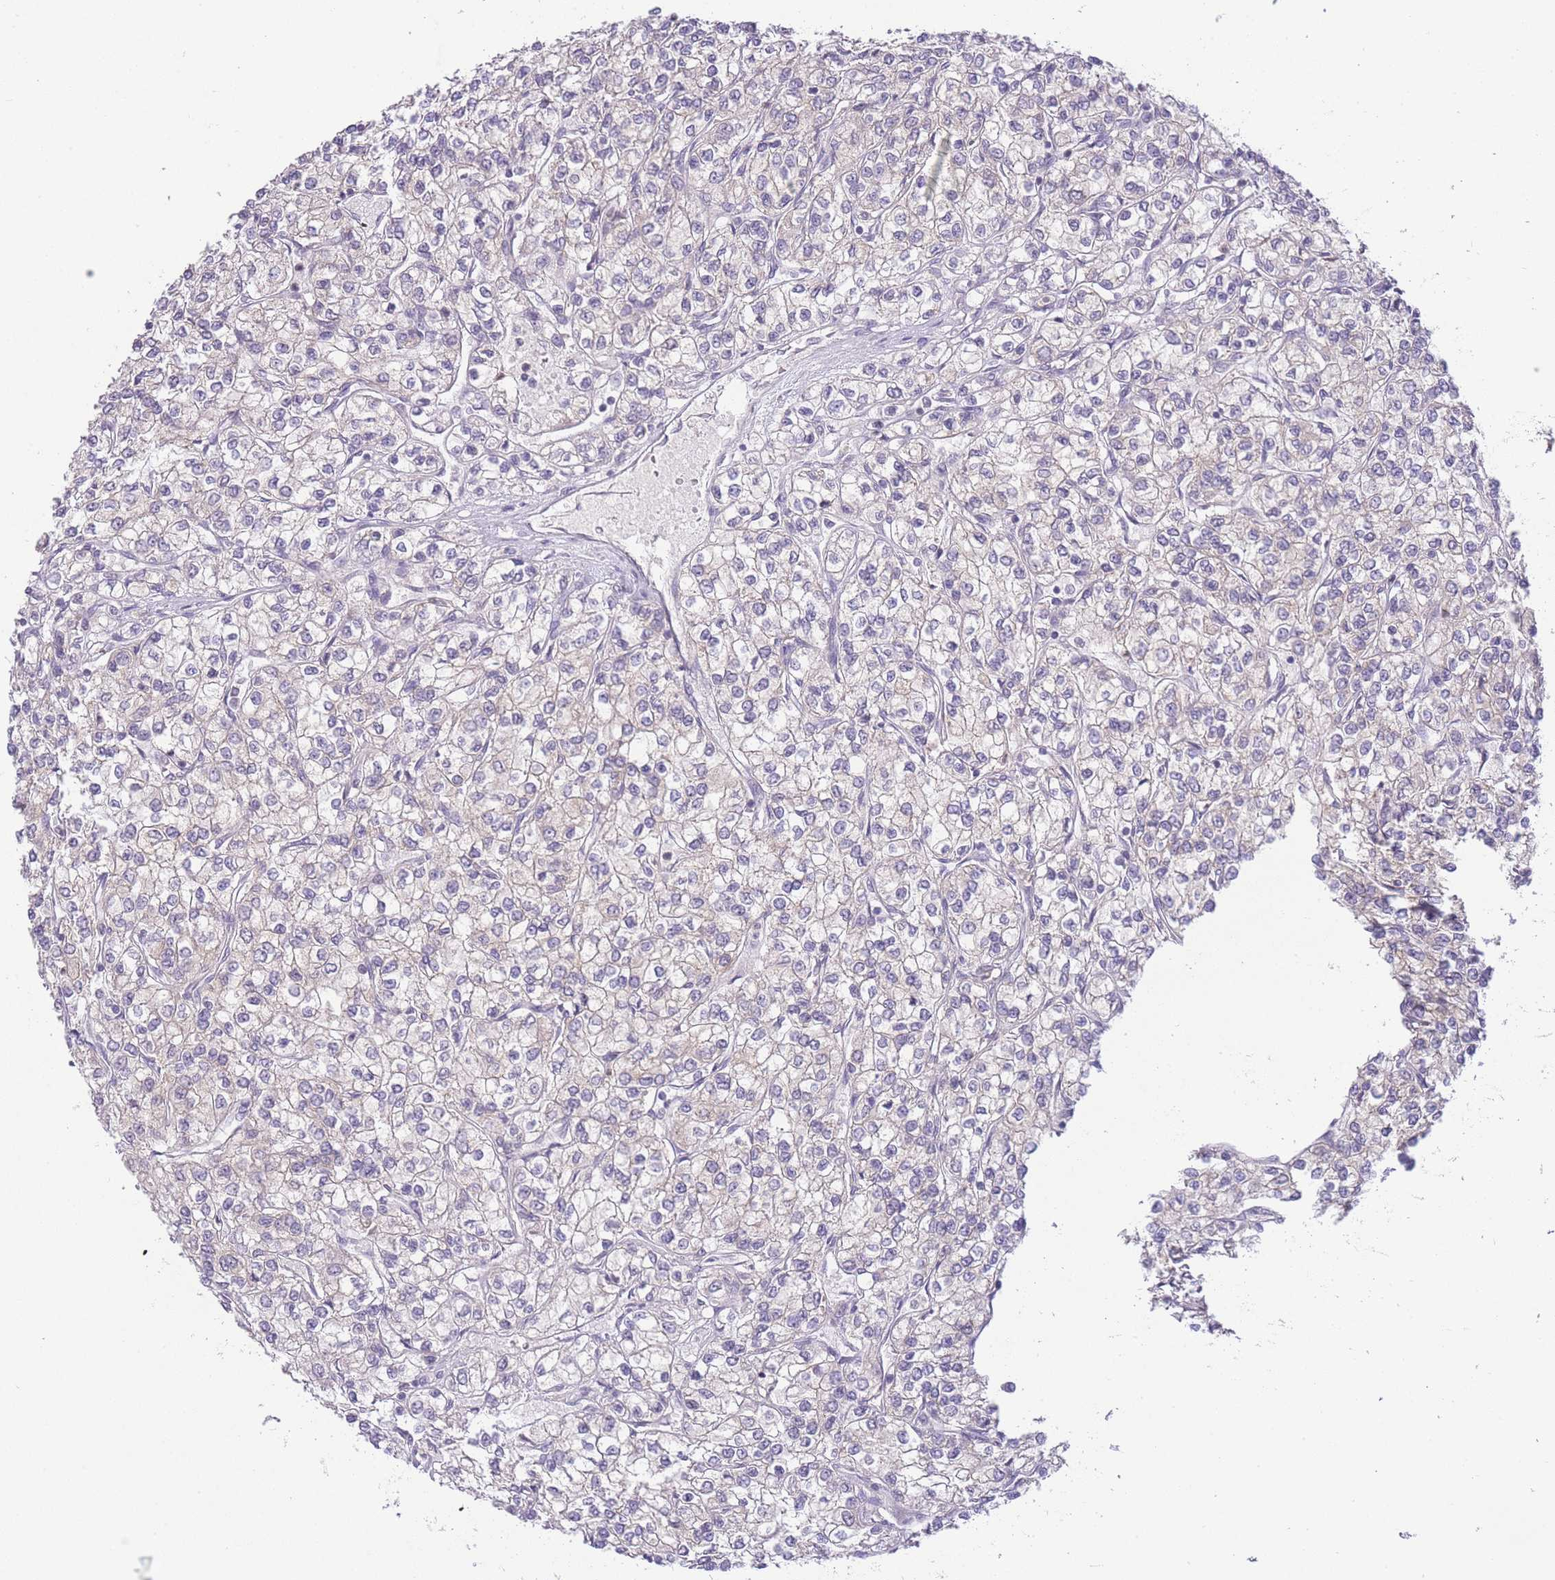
{"staining": {"intensity": "negative", "quantity": "none", "location": "none"}, "tissue": "renal cancer", "cell_type": "Tumor cells", "image_type": "cancer", "snomed": [{"axis": "morphology", "description": "Adenocarcinoma, NOS"}, {"axis": "topography", "description": "Kidney"}], "caption": "The immunohistochemistry (IHC) histopathology image has no significant staining in tumor cells of renal cancer tissue.", "gene": "TMED3", "patient": {"sex": "male", "age": 80}}